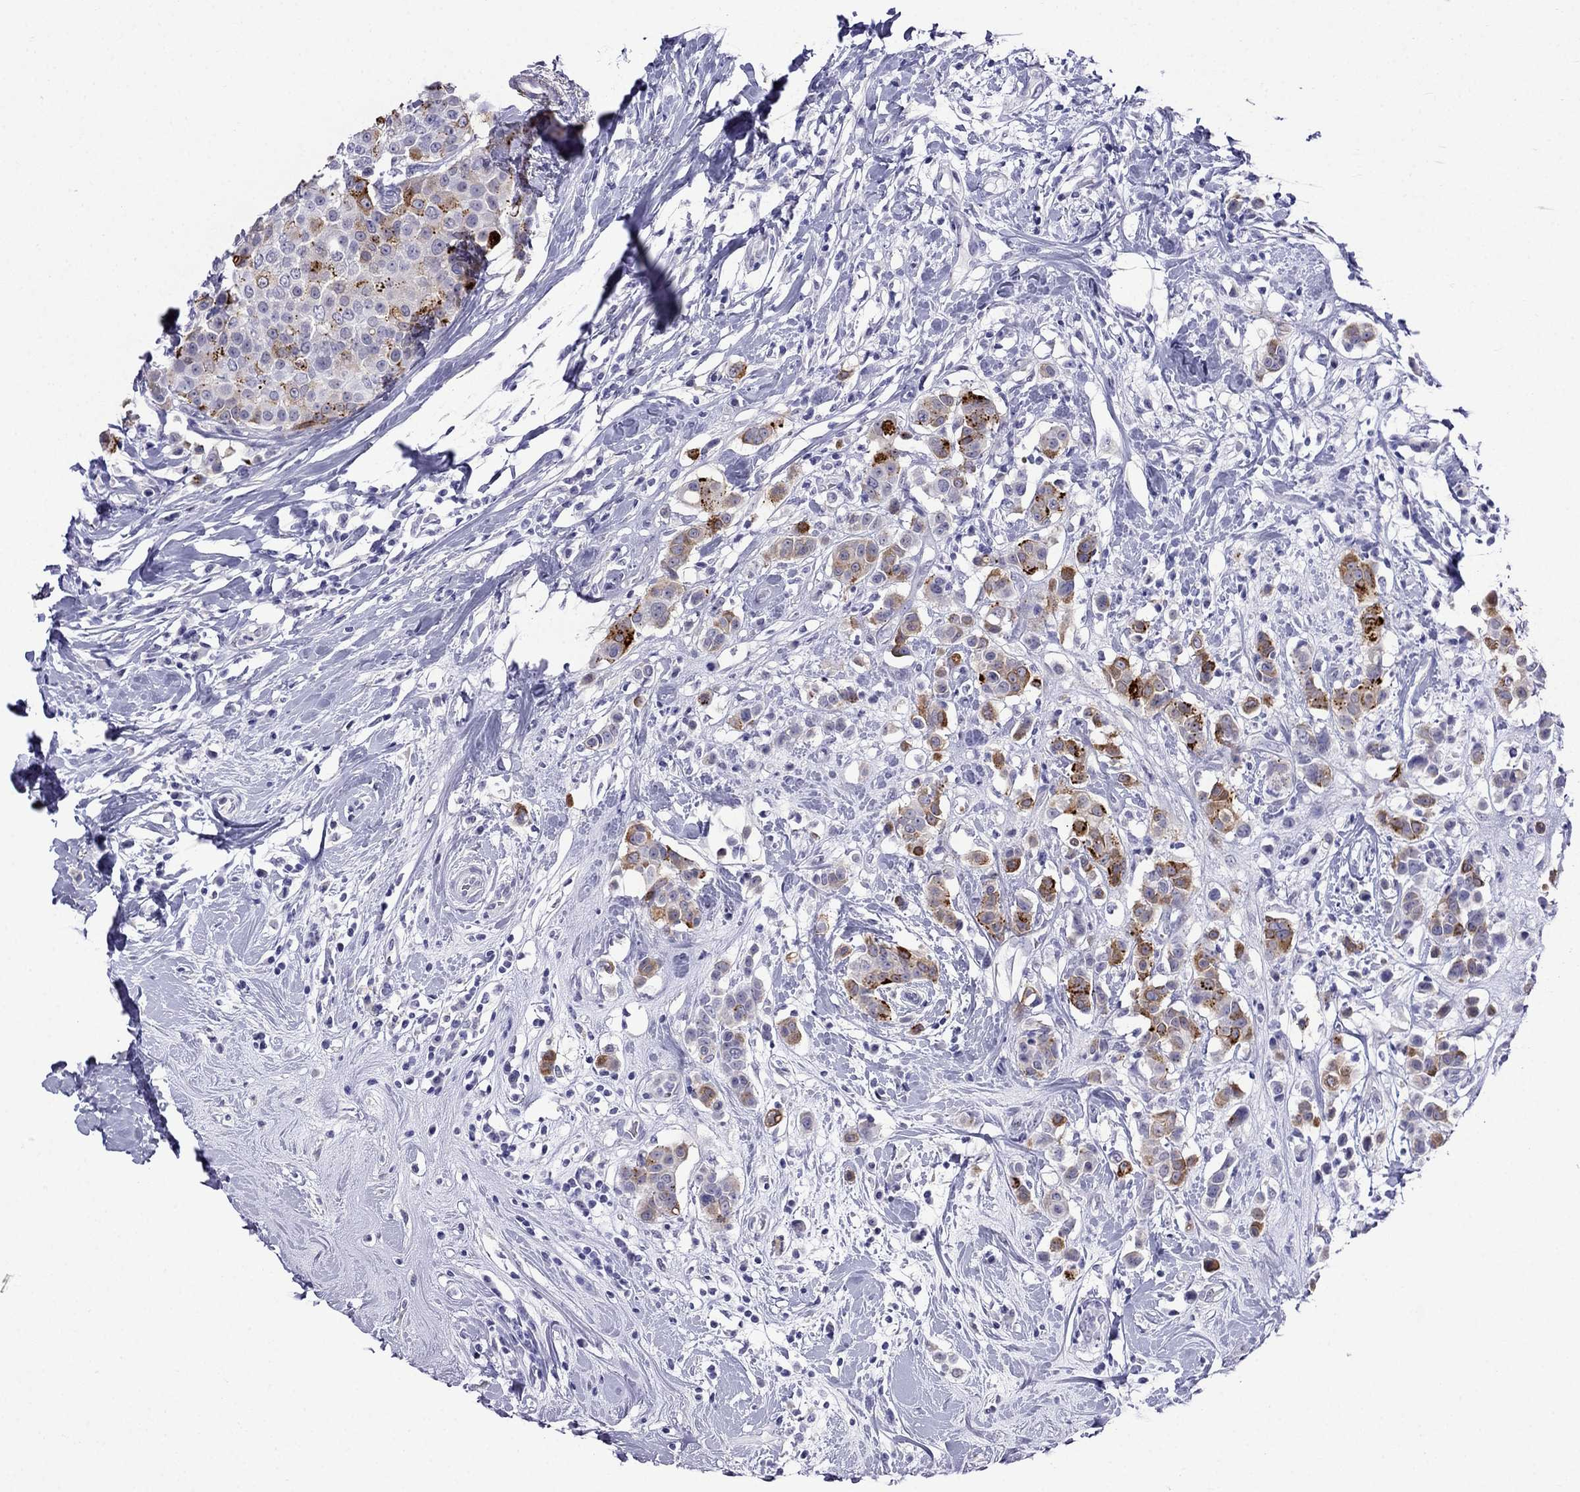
{"staining": {"intensity": "strong", "quantity": "<25%", "location": "cytoplasmic/membranous"}, "tissue": "breast cancer", "cell_type": "Tumor cells", "image_type": "cancer", "snomed": [{"axis": "morphology", "description": "Duct carcinoma"}, {"axis": "topography", "description": "Breast"}], "caption": "Protein analysis of infiltrating ductal carcinoma (breast) tissue reveals strong cytoplasmic/membranous positivity in approximately <25% of tumor cells.", "gene": "MGP", "patient": {"sex": "female", "age": 27}}